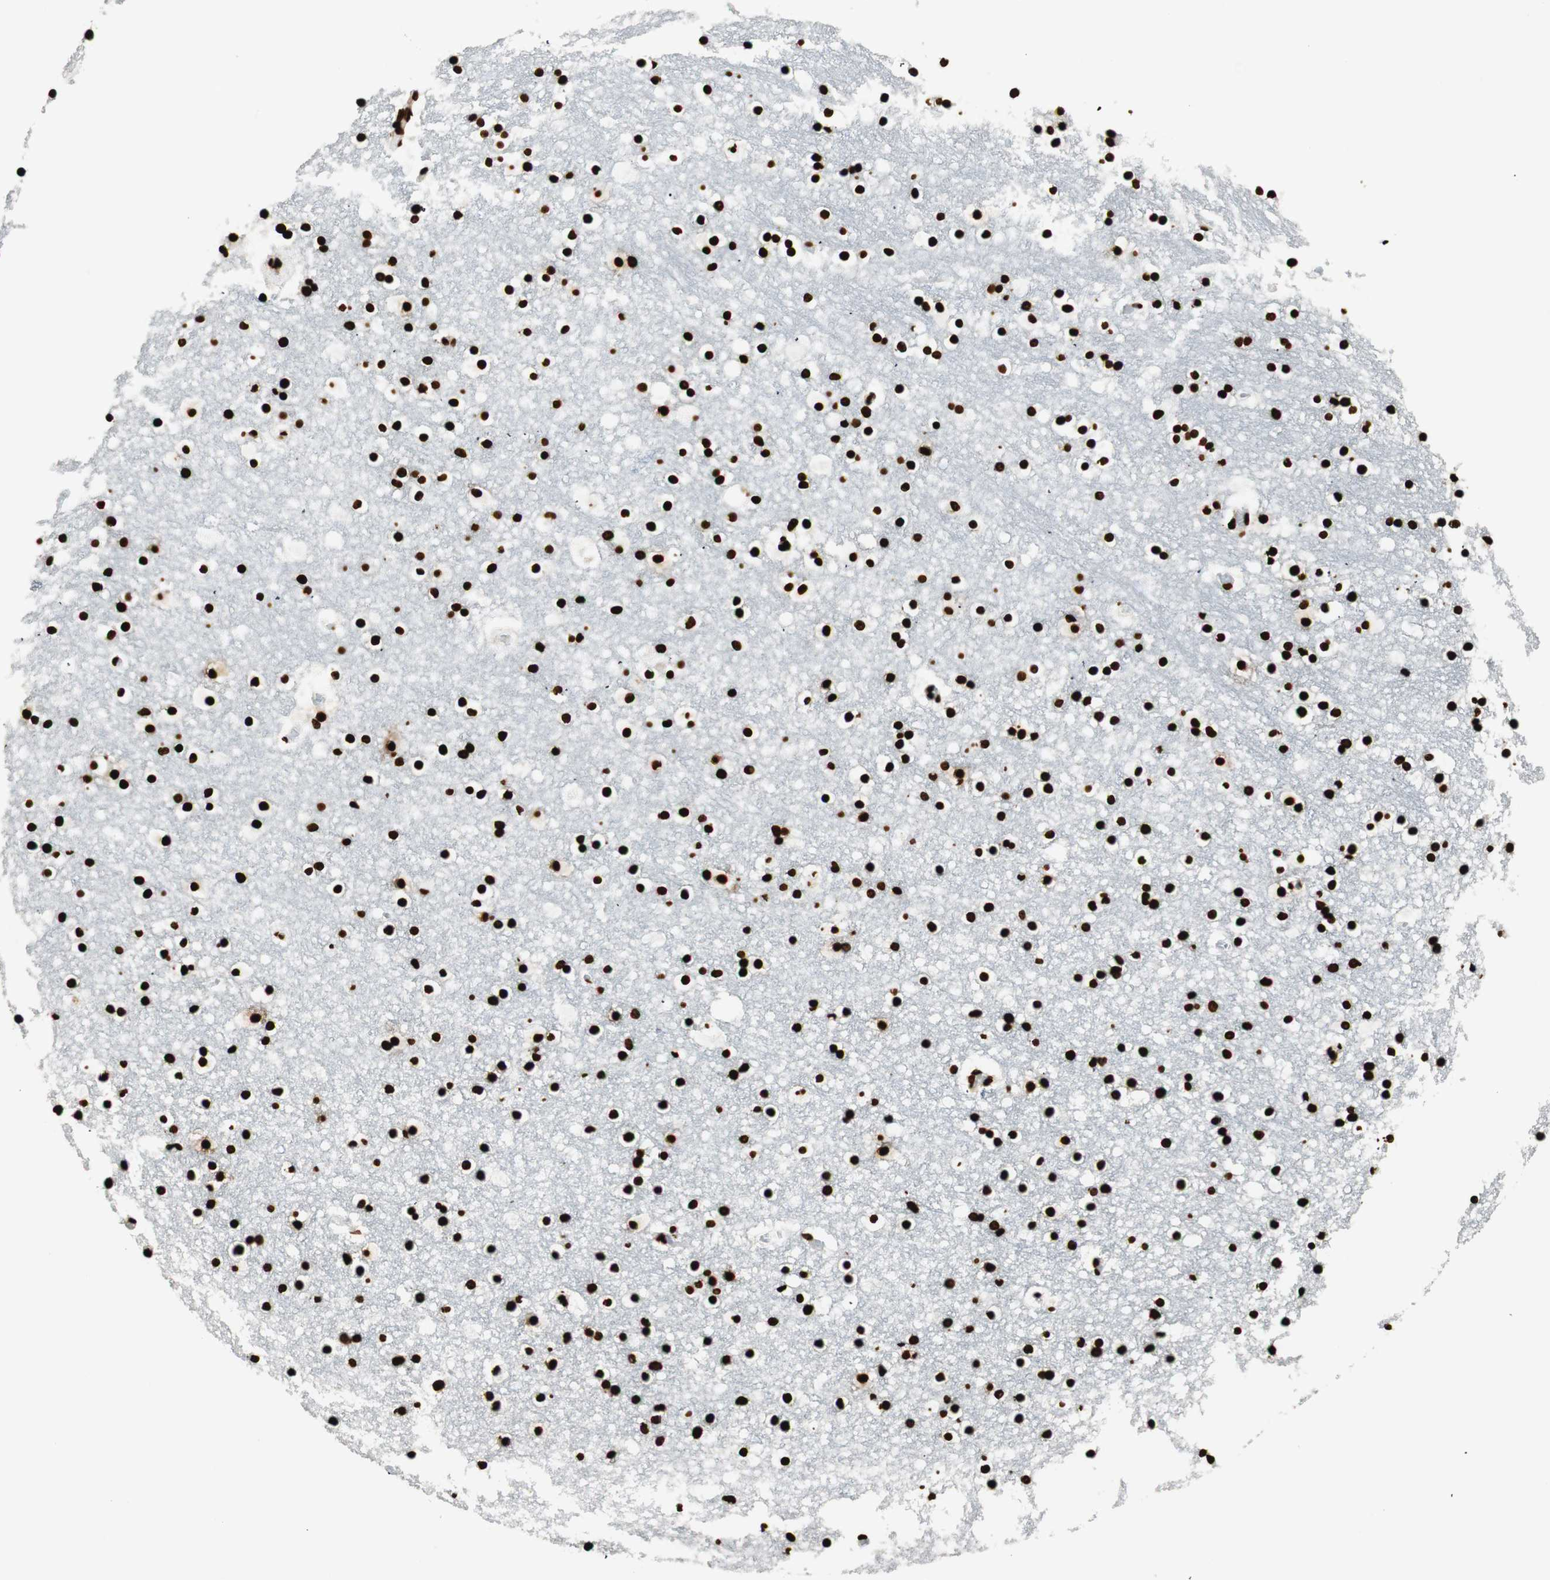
{"staining": {"intensity": "strong", "quantity": ">75%", "location": "nuclear"}, "tissue": "caudate", "cell_type": "Glial cells", "image_type": "normal", "snomed": [{"axis": "morphology", "description": "Normal tissue, NOS"}, {"axis": "topography", "description": "Lateral ventricle wall"}], "caption": "A brown stain labels strong nuclear positivity of a protein in glial cells of benign human caudate.", "gene": "GLI2", "patient": {"sex": "male", "age": 45}}